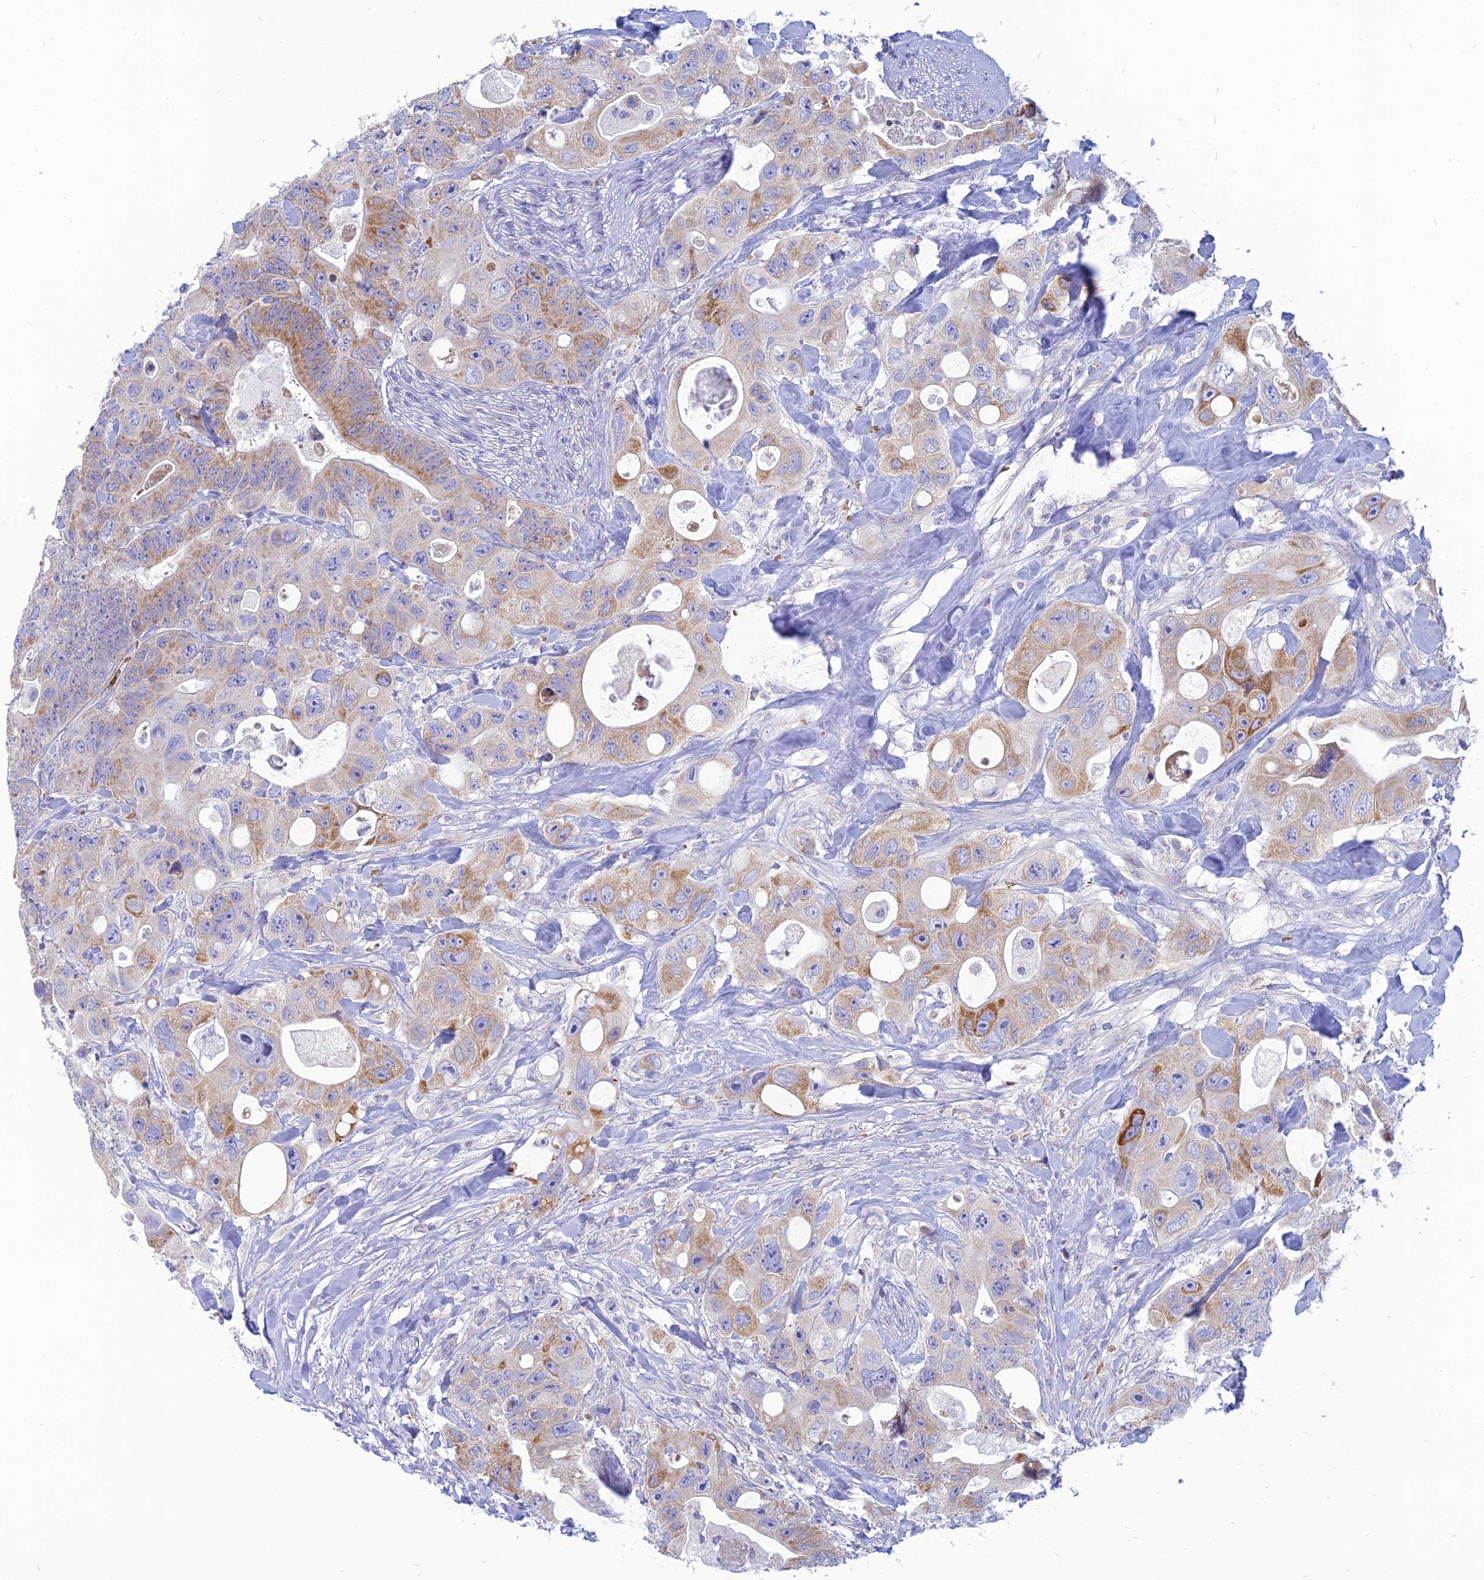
{"staining": {"intensity": "moderate", "quantity": "25%-75%", "location": "cytoplasmic/membranous"}, "tissue": "colorectal cancer", "cell_type": "Tumor cells", "image_type": "cancer", "snomed": [{"axis": "morphology", "description": "Adenocarcinoma, NOS"}, {"axis": "topography", "description": "Colon"}], "caption": "The image displays a brown stain indicating the presence of a protein in the cytoplasmic/membranous of tumor cells in adenocarcinoma (colorectal). (DAB IHC, brown staining for protein, blue staining for nuclei).", "gene": "HHAT", "patient": {"sex": "female", "age": 46}}